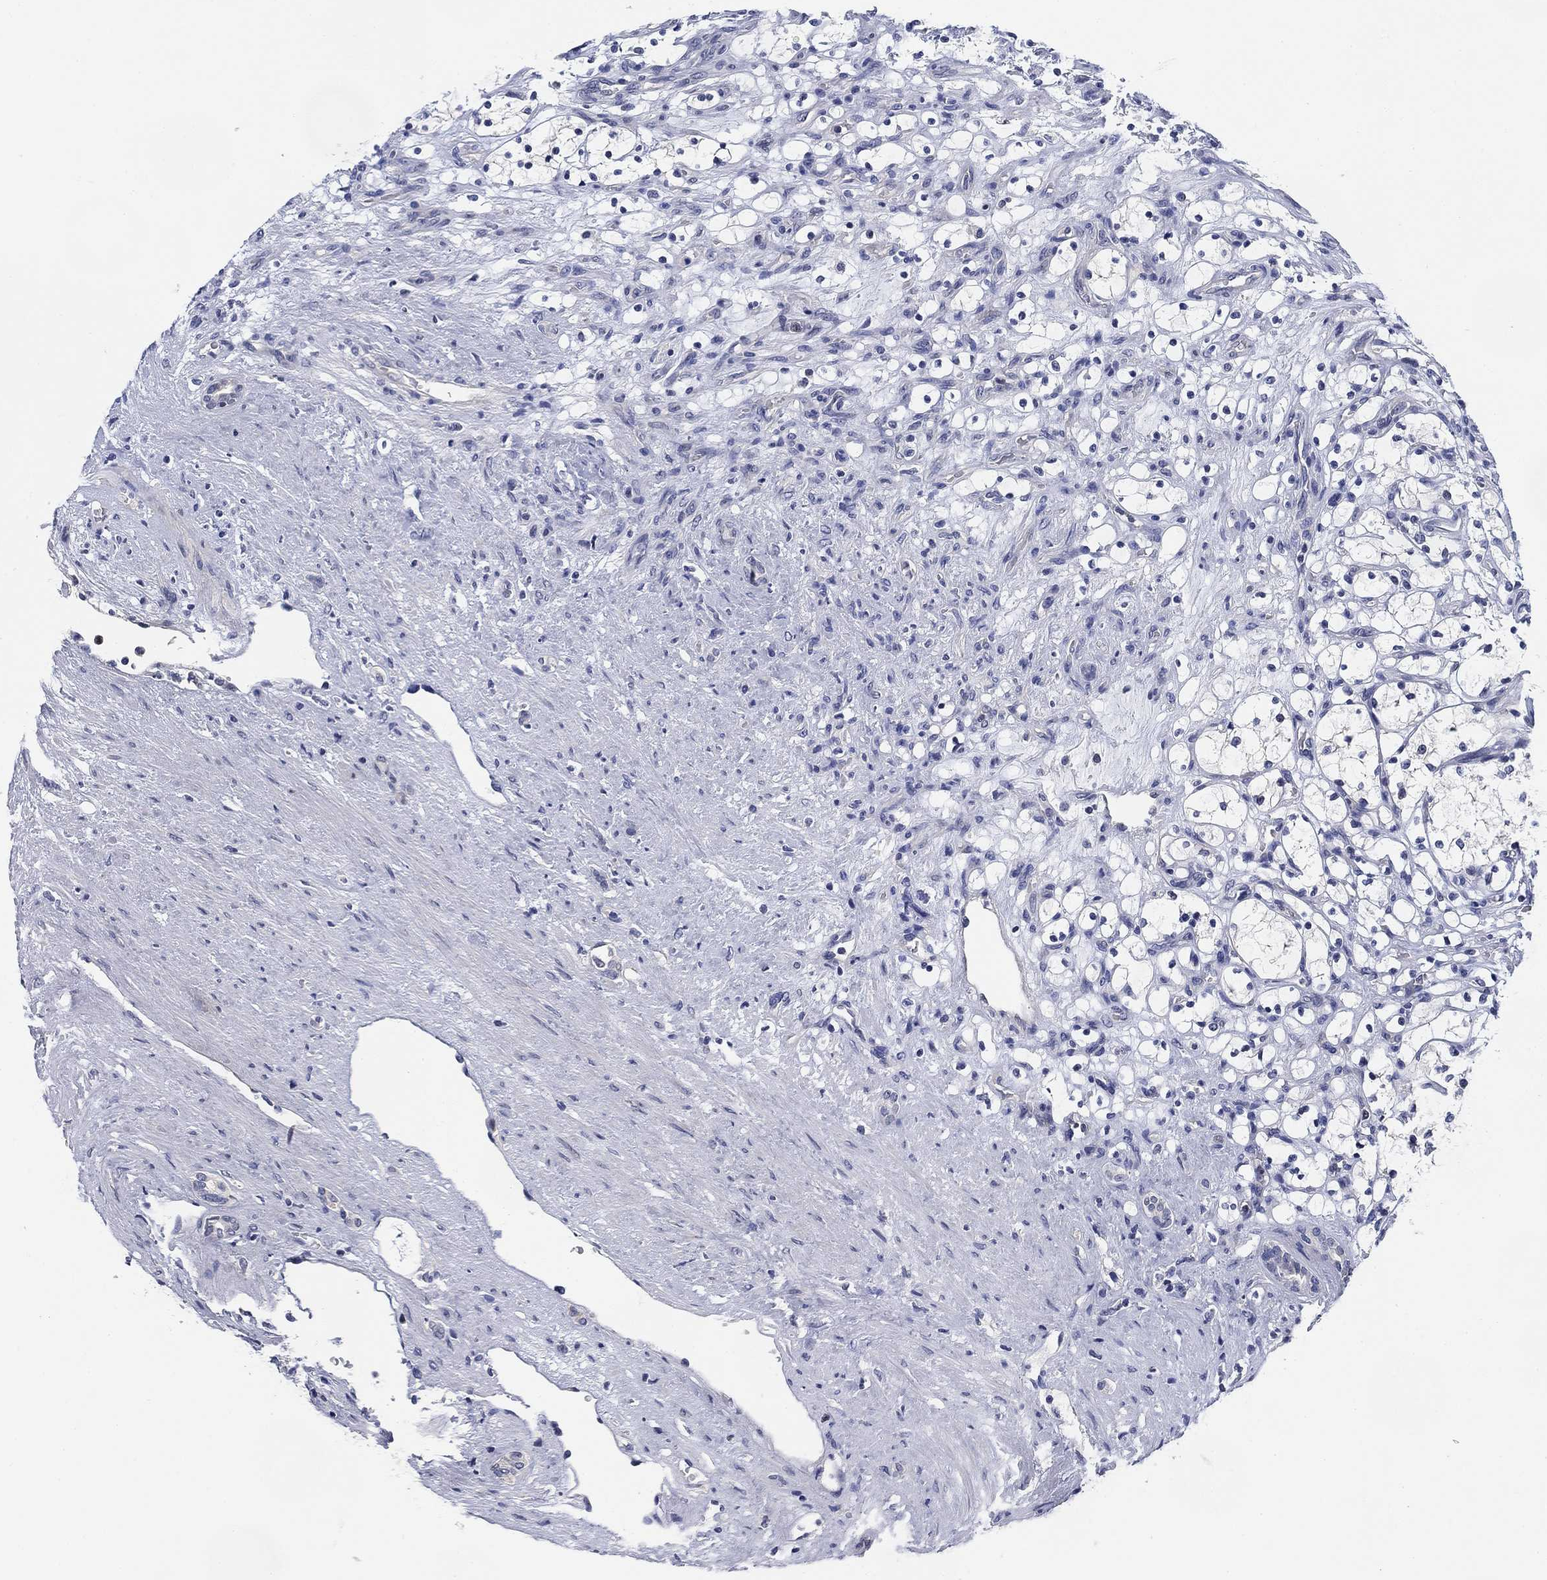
{"staining": {"intensity": "negative", "quantity": "none", "location": "none"}, "tissue": "renal cancer", "cell_type": "Tumor cells", "image_type": "cancer", "snomed": [{"axis": "morphology", "description": "Adenocarcinoma, NOS"}, {"axis": "topography", "description": "Kidney"}], "caption": "An IHC image of adenocarcinoma (renal) is shown. There is no staining in tumor cells of adenocarcinoma (renal).", "gene": "DAZL", "patient": {"sex": "female", "age": 69}}